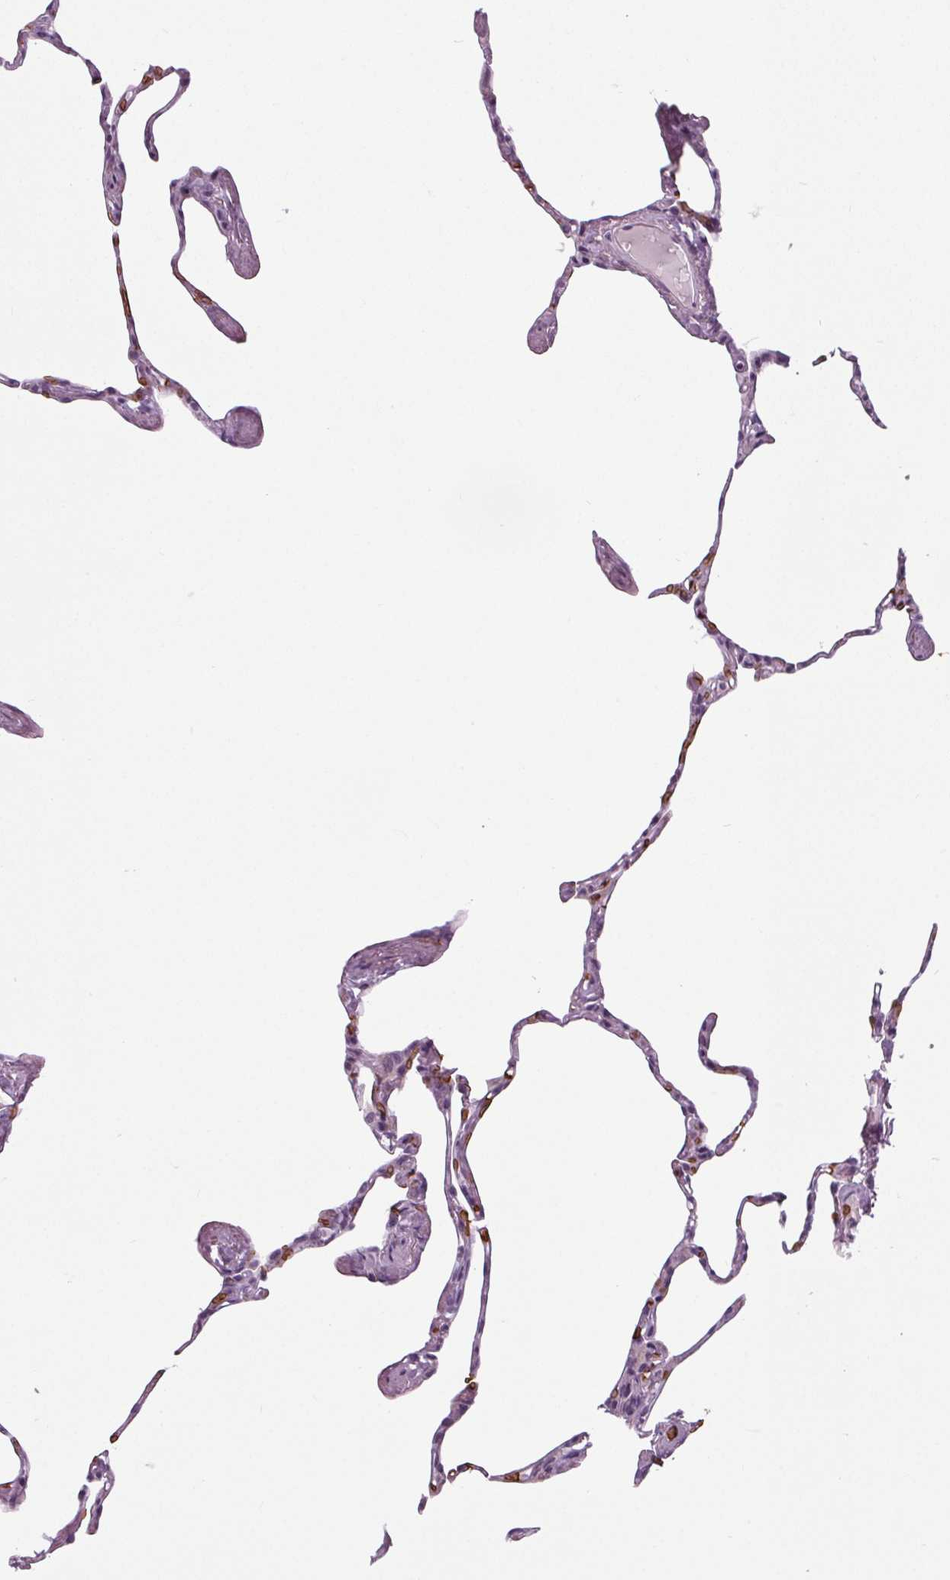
{"staining": {"intensity": "negative", "quantity": "none", "location": "none"}, "tissue": "lung", "cell_type": "Alveolar cells", "image_type": "normal", "snomed": [{"axis": "morphology", "description": "Normal tissue, NOS"}, {"axis": "topography", "description": "Lung"}], "caption": "This is an immunohistochemistry (IHC) micrograph of benign lung. There is no positivity in alveolar cells.", "gene": "SLC4A1", "patient": {"sex": "male", "age": 65}}